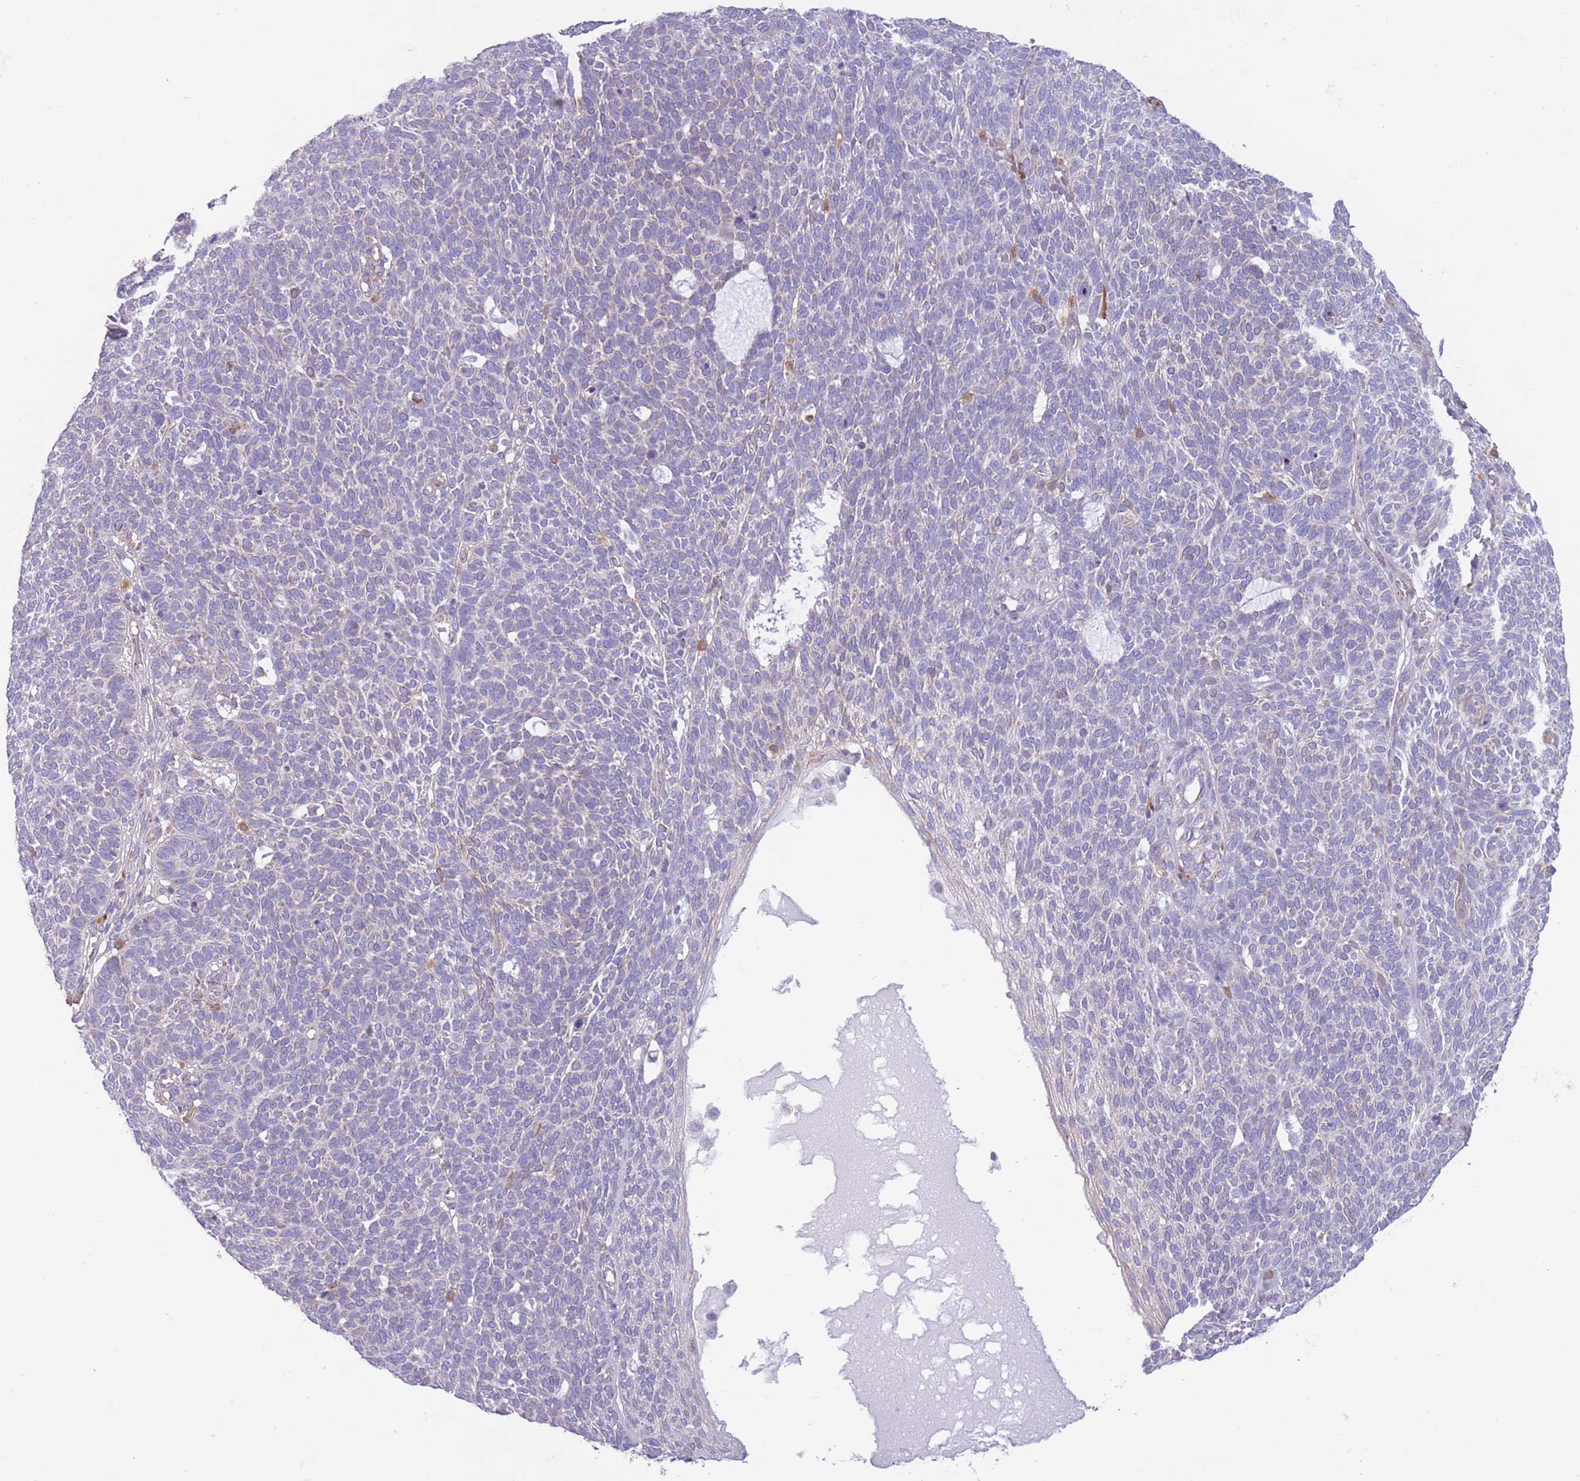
{"staining": {"intensity": "negative", "quantity": "none", "location": "none"}, "tissue": "skin cancer", "cell_type": "Tumor cells", "image_type": "cancer", "snomed": [{"axis": "morphology", "description": "Squamous cell carcinoma, NOS"}, {"axis": "topography", "description": "Skin"}], "caption": "Tumor cells are negative for brown protein staining in squamous cell carcinoma (skin).", "gene": "PDHA1", "patient": {"sex": "female", "age": 90}}